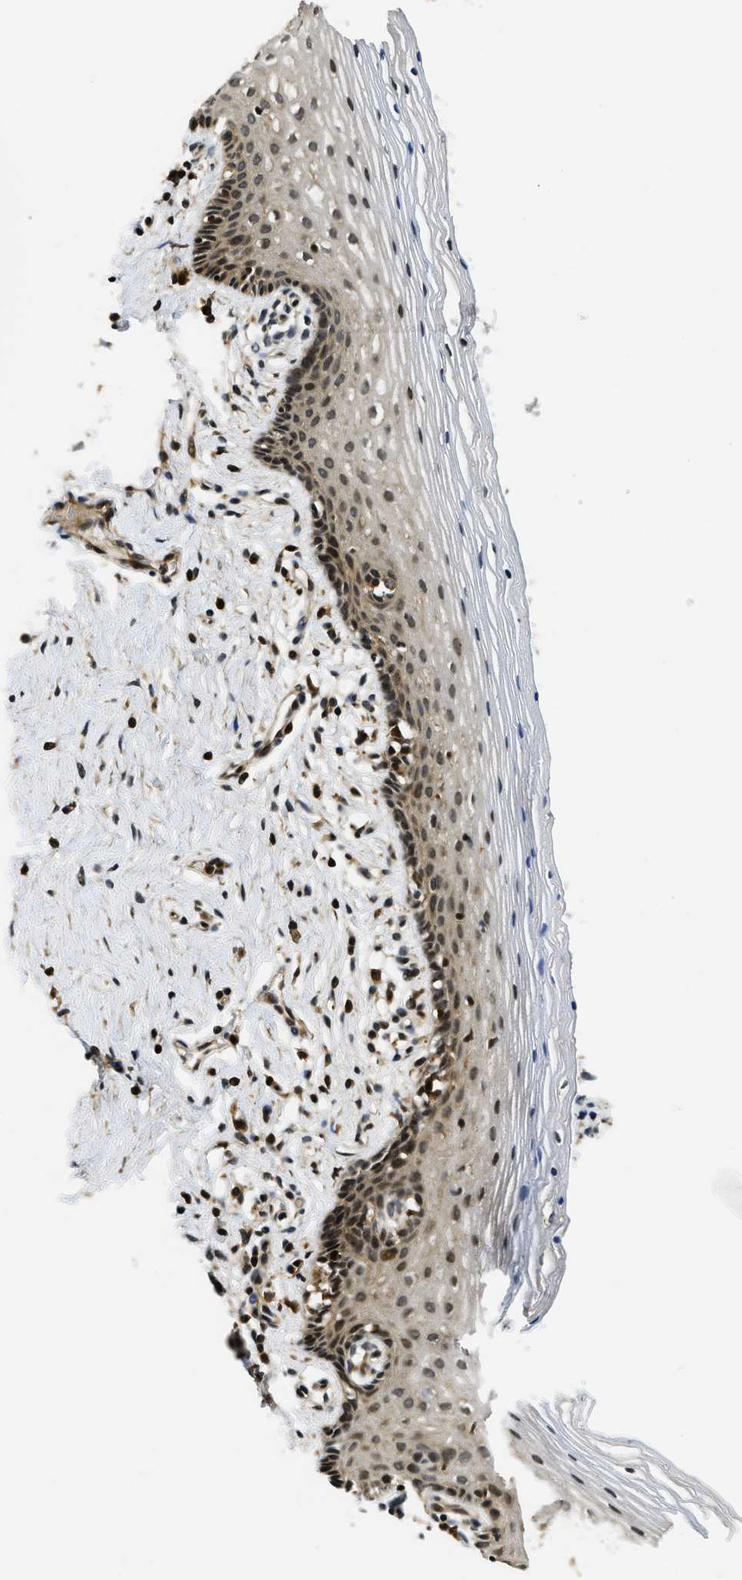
{"staining": {"intensity": "strong", "quantity": "25%-75%", "location": "cytoplasmic/membranous,nuclear"}, "tissue": "vagina", "cell_type": "Squamous epithelial cells", "image_type": "normal", "snomed": [{"axis": "morphology", "description": "Normal tissue, NOS"}, {"axis": "topography", "description": "Vagina"}], "caption": "Vagina stained with DAB IHC reveals high levels of strong cytoplasmic/membranous,nuclear staining in about 25%-75% of squamous epithelial cells.", "gene": "ADSL", "patient": {"sex": "female", "age": 32}}